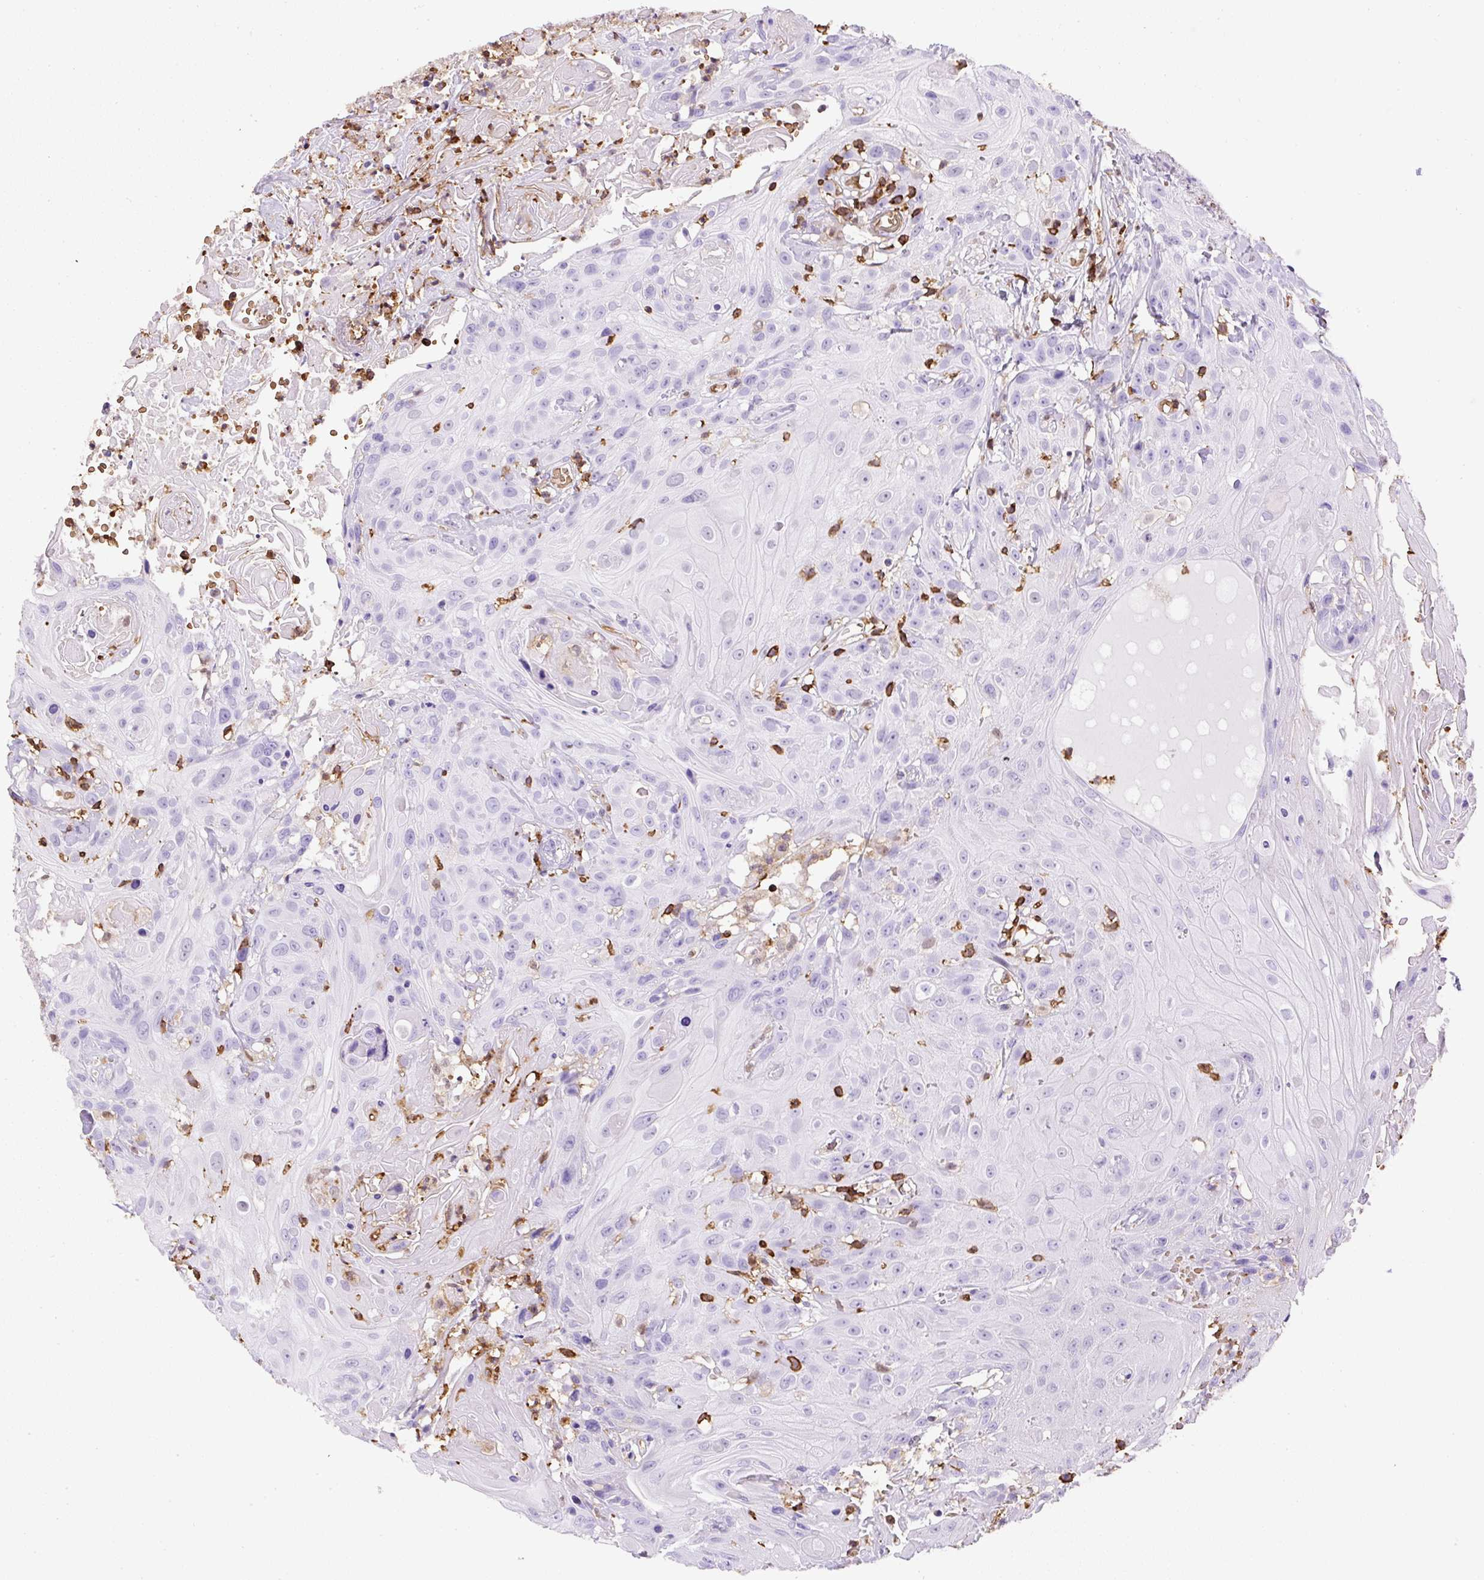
{"staining": {"intensity": "negative", "quantity": "none", "location": "none"}, "tissue": "head and neck cancer", "cell_type": "Tumor cells", "image_type": "cancer", "snomed": [{"axis": "morphology", "description": "Squamous cell carcinoma, NOS"}, {"axis": "topography", "description": "Skin"}, {"axis": "topography", "description": "Head-Neck"}], "caption": "Micrograph shows no protein expression in tumor cells of head and neck cancer (squamous cell carcinoma) tissue. Brightfield microscopy of immunohistochemistry stained with DAB (3,3'-diaminobenzidine) (brown) and hematoxylin (blue), captured at high magnification.", "gene": "FAM228B", "patient": {"sex": "male", "age": 80}}